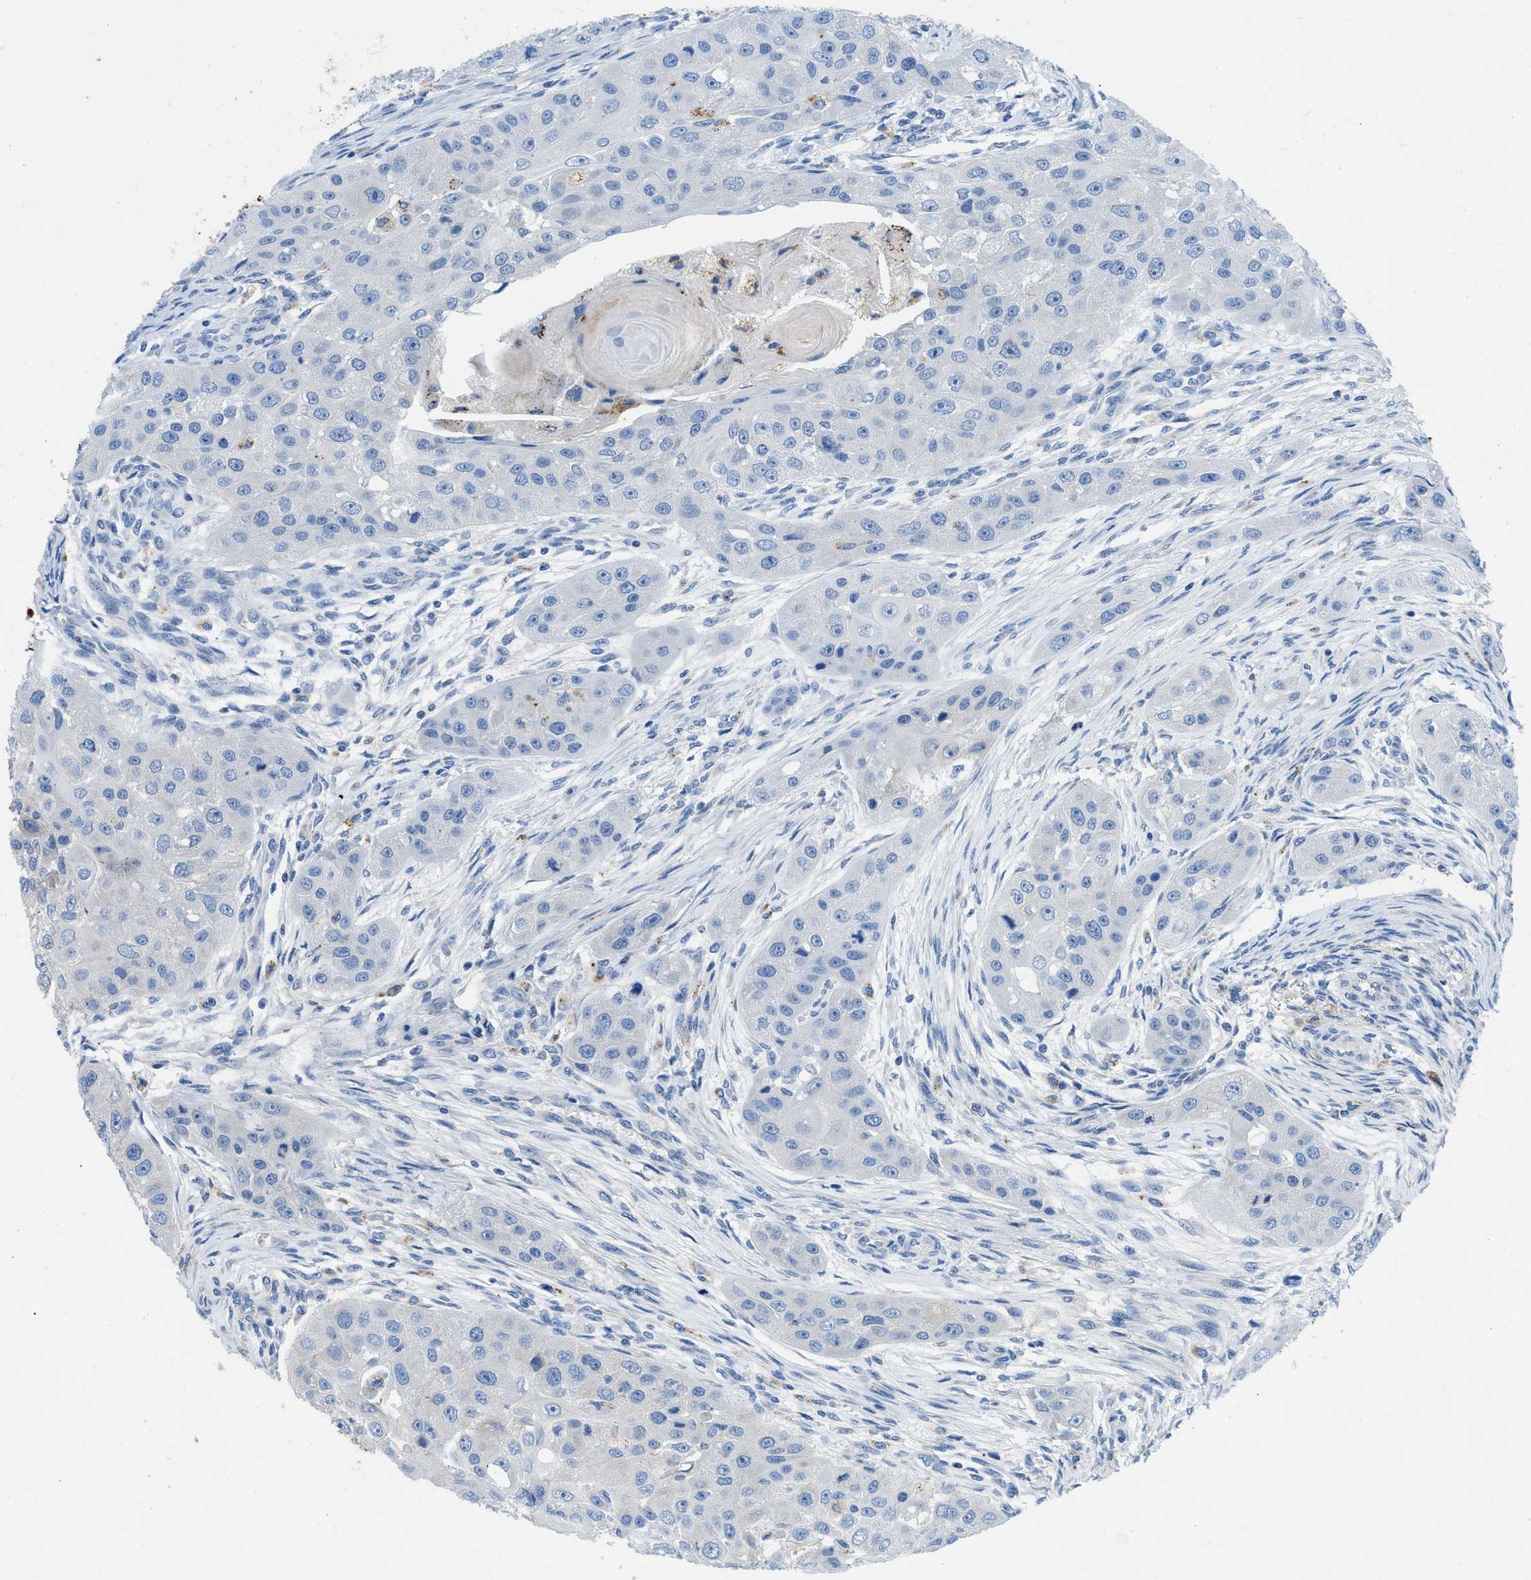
{"staining": {"intensity": "negative", "quantity": "none", "location": "none"}, "tissue": "head and neck cancer", "cell_type": "Tumor cells", "image_type": "cancer", "snomed": [{"axis": "morphology", "description": "Normal tissue, NOS"}, {"axis": "morphology", "description": "Squamous cell carcinoma, NOS"}, {"axis": "topography", "description": "Skeletal muscle"}, {"axis": "topography", "description": "Head-Neck"}], "caption": "Tumor cells show no significant protein expression in head and neck squamous cell carcinoma. The staining is performed using DAB (3,3'-diaminobenzidine) brown chromogen with nuclei counter-stained in using hematoxylin.", "gene": "TMEM248", "patient": {"sex": "male", "age": 51}}